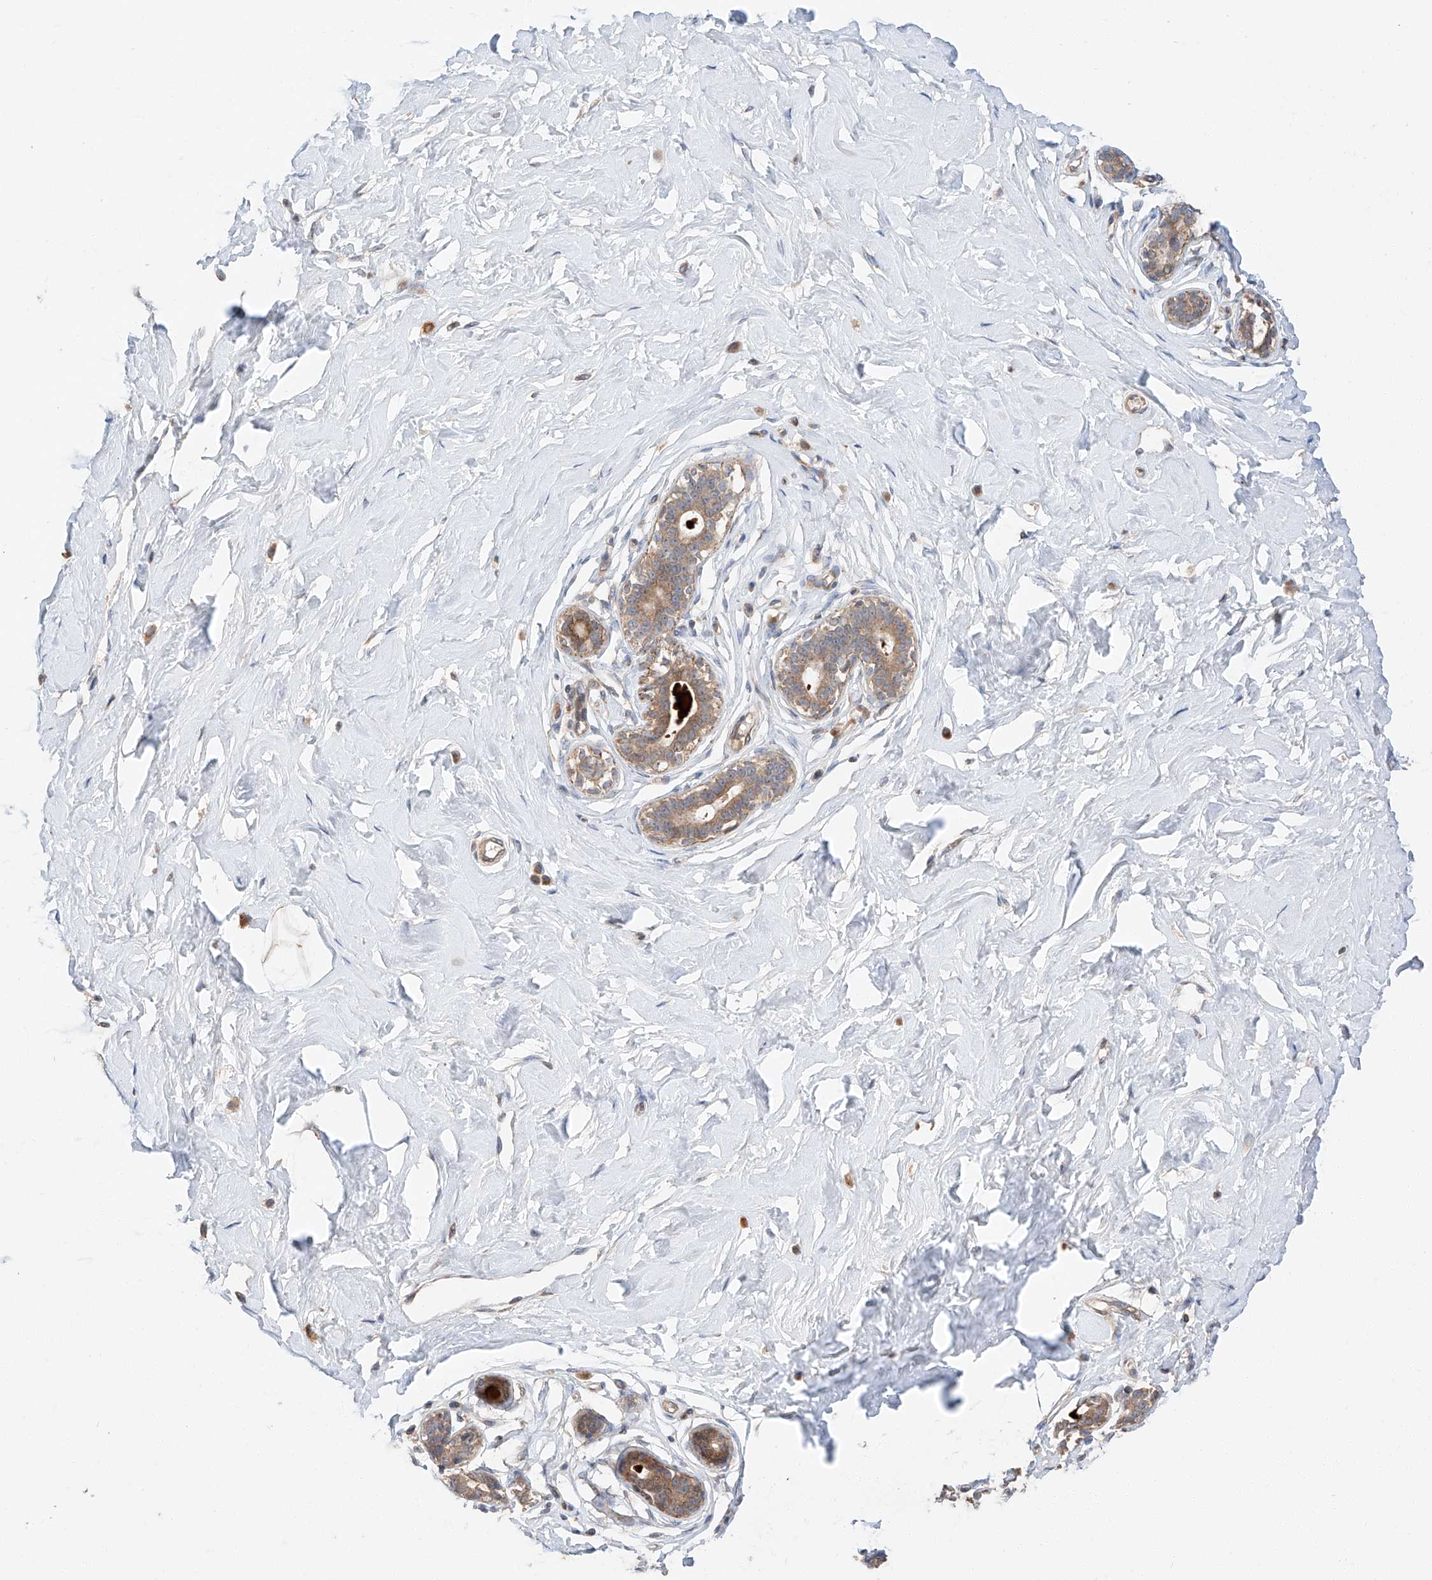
{"staining": {"intensity": "weak", "quantity": "<25%", "location": "cytoplasmic/membranous"}, "tissue": "breast", "cell_type": "Adipocytes", "image_type": "normal", "snomed": [{"axis": "morphology", "description": "Normal tissue, NOS"}, {"axis": "morphology", "description": "Adenoma, NOS"}, {"axis": "topography", "description": "Breast"}], "caption": "The image displays no significant positivity in adipocytes of breast. Nuclei are stained in blue.", "gene": "XPNPEP1", "patient": {"sex": "female", "age": 23}}